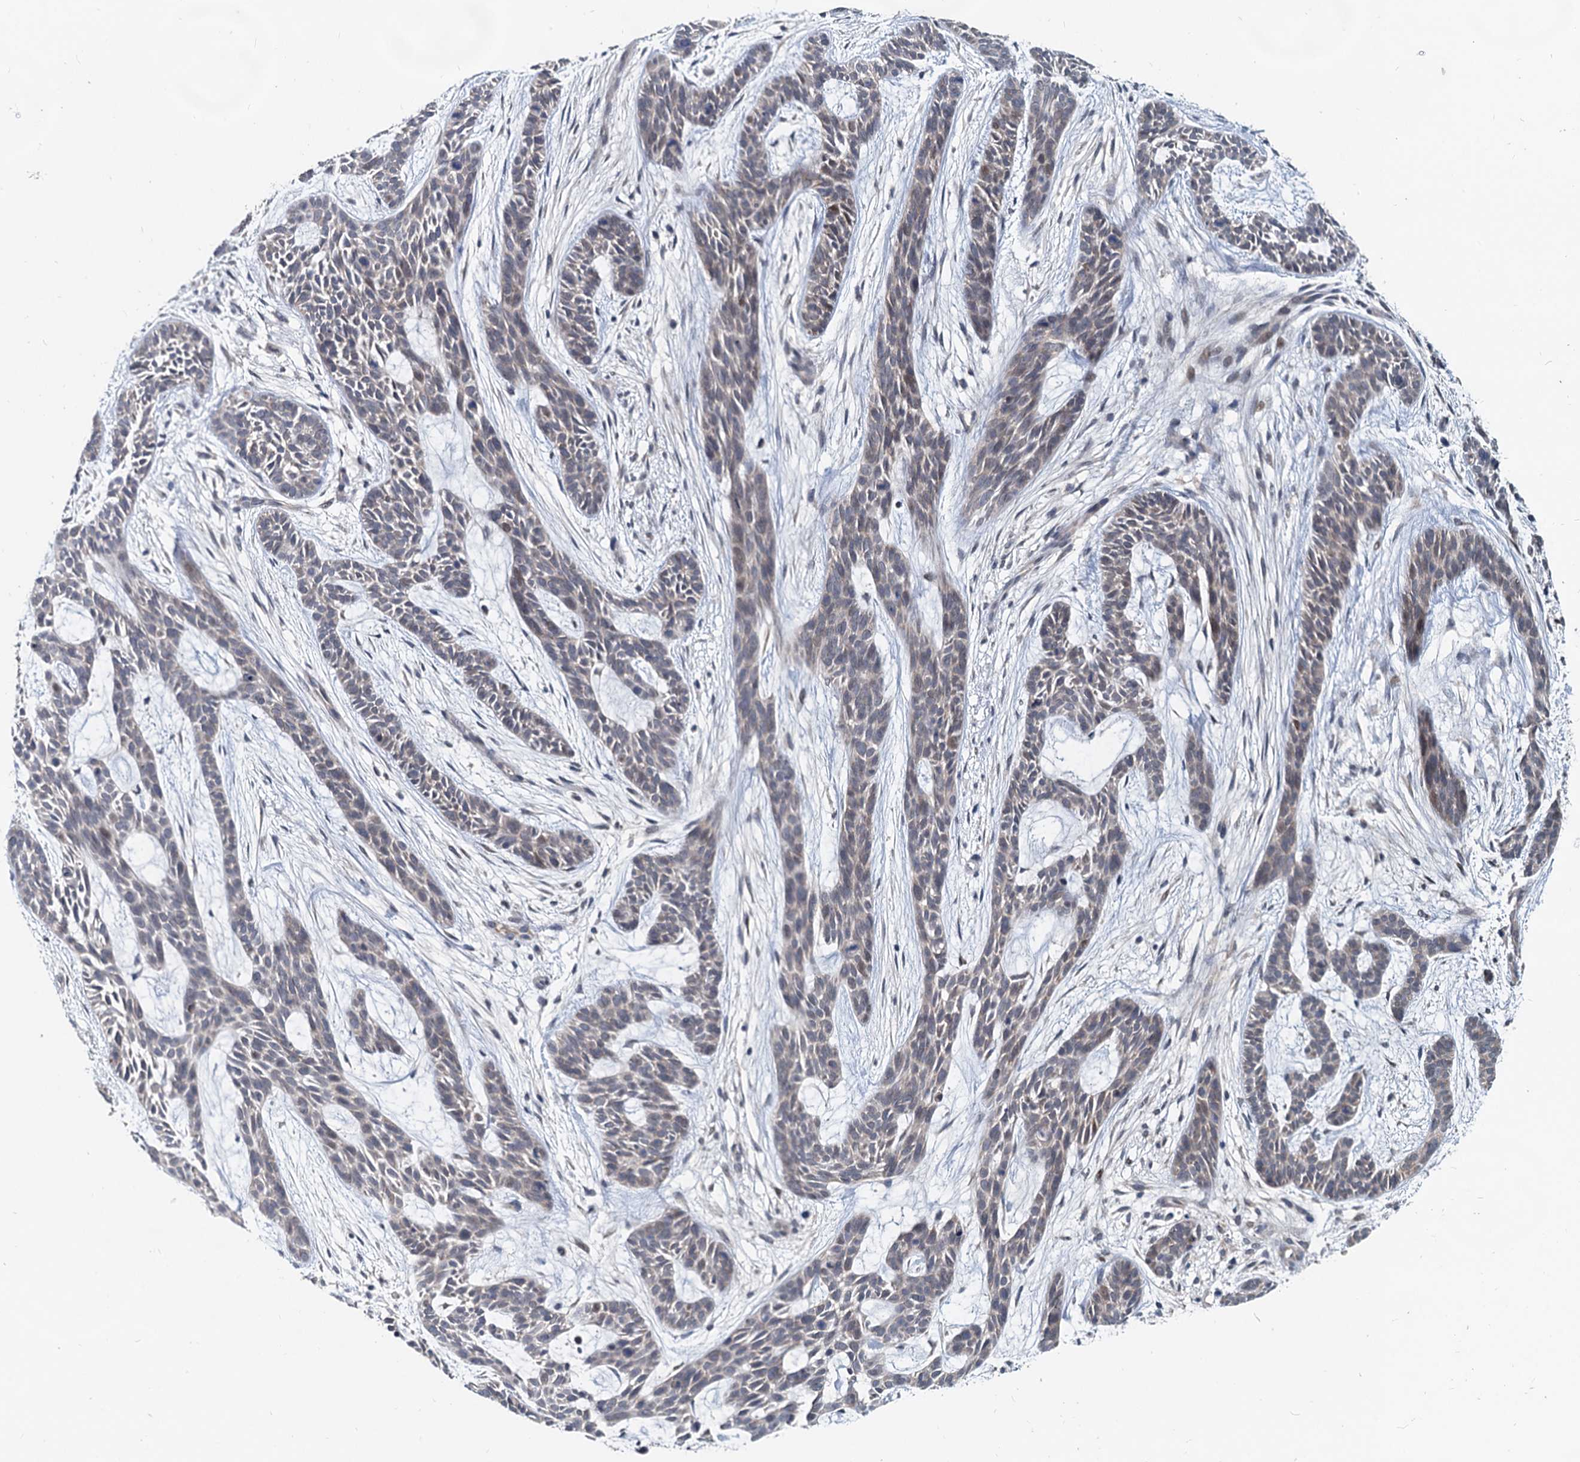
{"staining": {"intensity": "negative", "quantity": "none", "location": "none"}, "tissue": "skin cancer", "cell_type": "Tumor cells", "image_type": "cancer", "snomed": [{"axis": "morphology", "description": "Basal cell carcinoma"}, {"axis": "topography", "description": "Skin"}], "caption": "This is a micrograph of IHC staining of skin cancer (basal cell carcinoma), which shows no positivity in tumor cells.", "gene": "RITA1", "patient": {"sex": "male", "age": 89}}